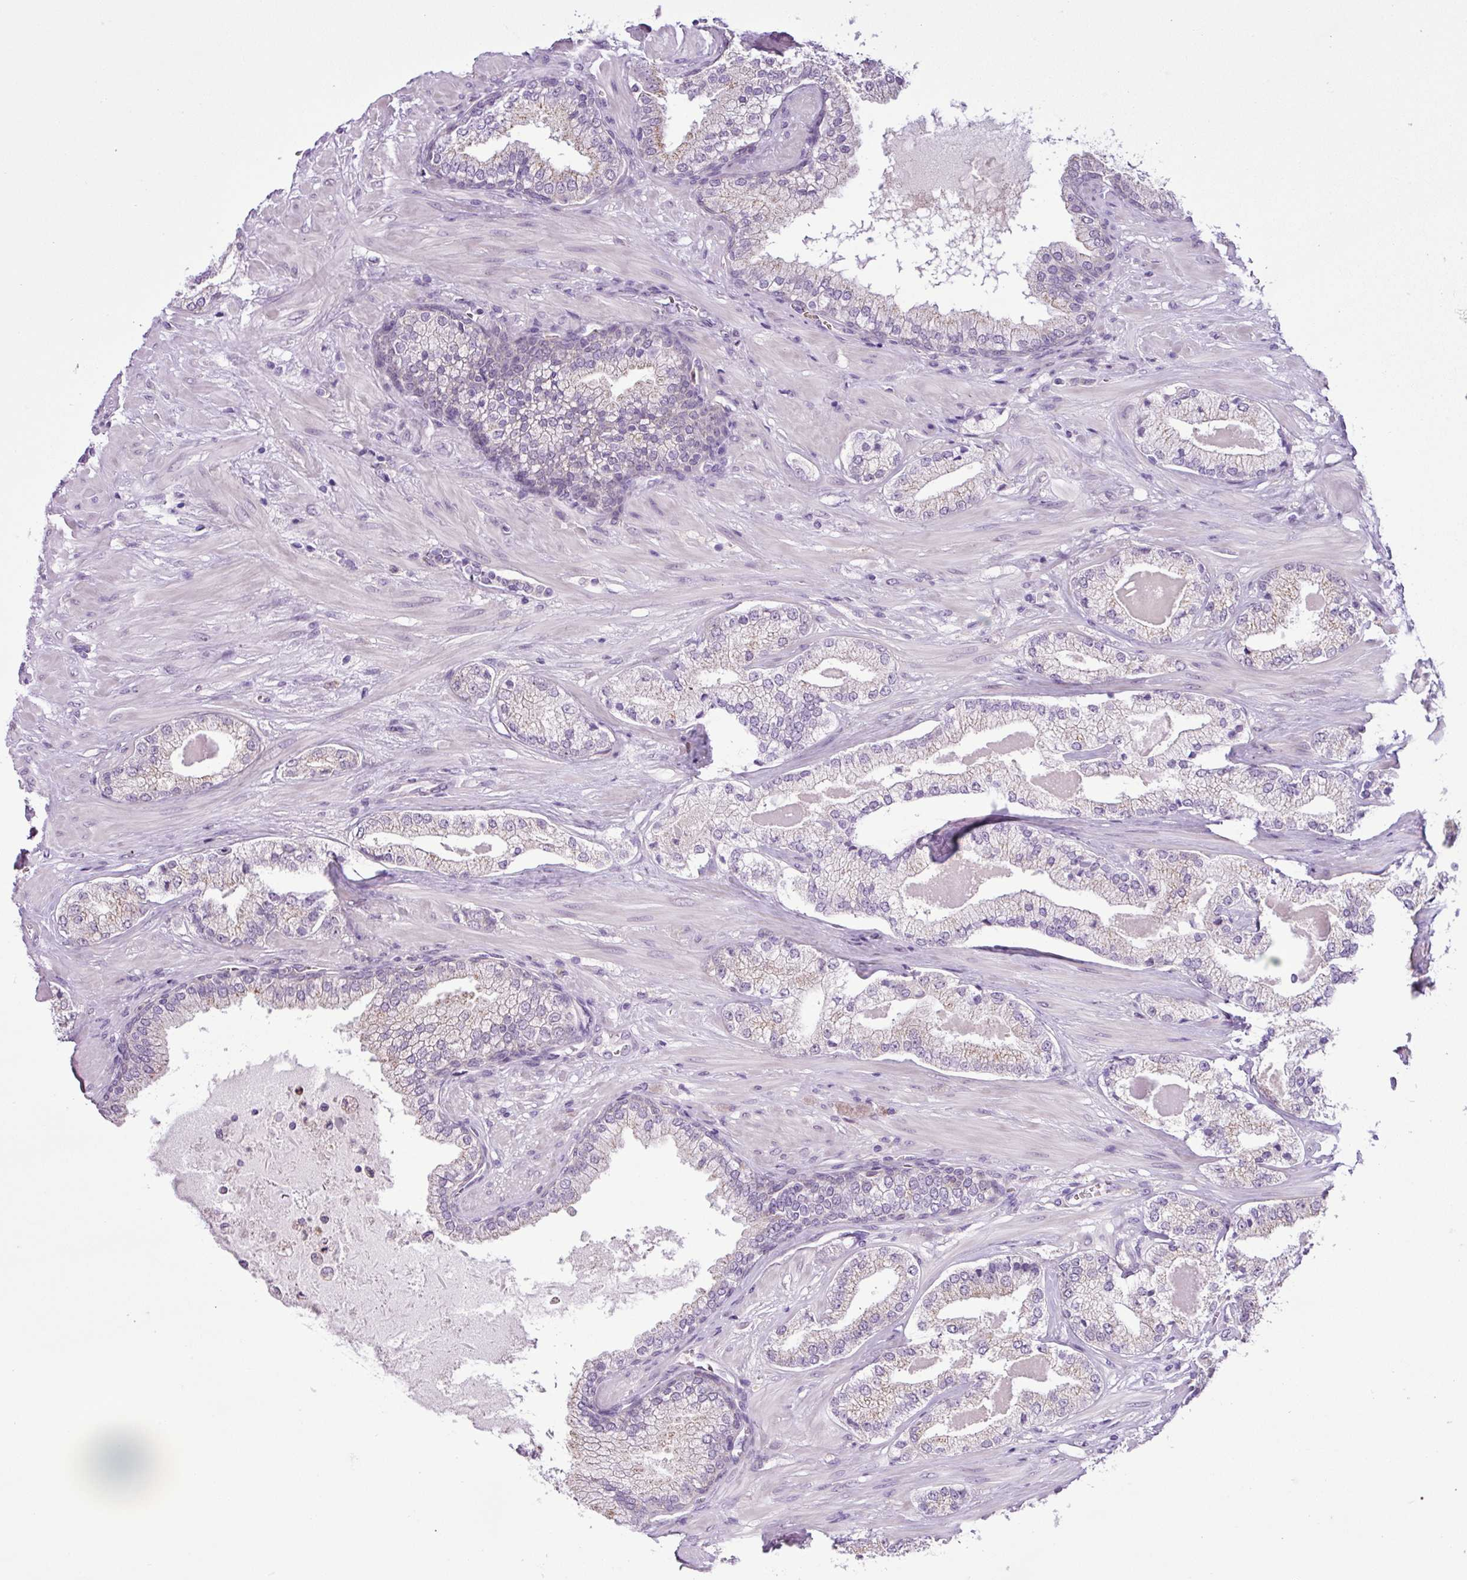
{"staining": {"intensity": "moderate", "quantity": "<25%", "location": "cytoplasmic/membranous"}, "tissue": "prostate cancer", "cell_type": "Tumor cells", "image_type": "cancer", "snomed": [{"axis": "morphology", "description": "Adenocarcinoma, High grade"}, {"axis": "topography", "description": "Prostate"}], "caption": "Immunohistochemistry (IHC) histopathology image of neoplastic tissue: human prostate cancer (adenocarcinoma (high-grade)) stained using IHC demonstrates low levels of moderate protein expression localized specifically in the cytoplasmic/membranous of tumor cells, appearing as a cytoplasmic/membranous brown color.", "gene": "TONSL", "patient": {"sex": "male", "age": 55}}